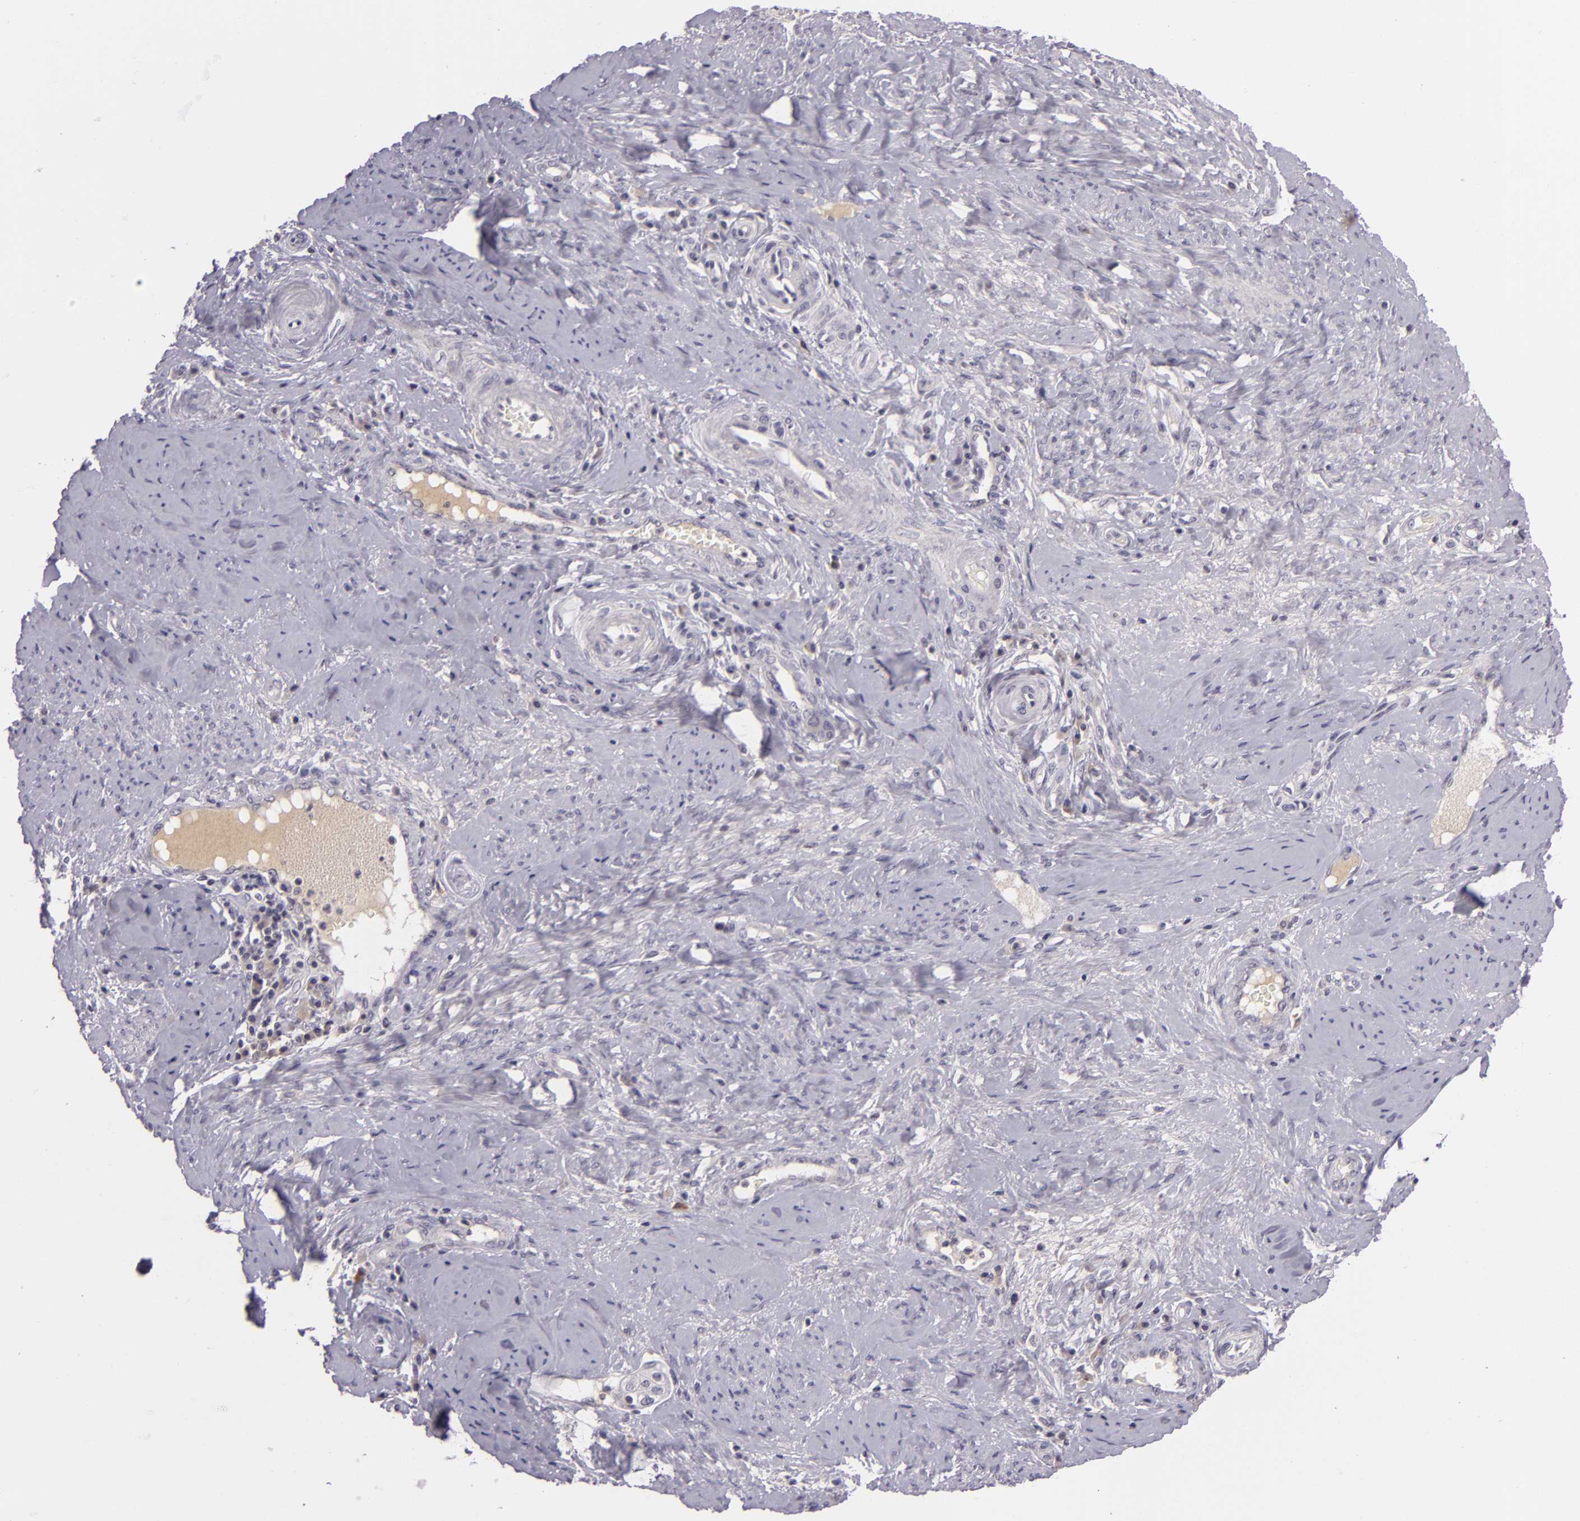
{"staining": {"intensity": "negative", "quantity": "none", "location": "none"}, "tissue": "cervical cancer", "cell_type": "Tumor cells", "image_type": "cancer", "snomed": [{"axis": "morphology", "description": "Squamous cell carcinoma, NOS"}, {"axis": "topography", "description": "Cervix"}], "caption": "Human cervical cancer (squamous cell carcinoma) stained for a protein using immunohistochemistry (IHC) displays no positivity in tumor cells.", "gene": "DAG1", "patient": {"sex": "female", "age": 41}}